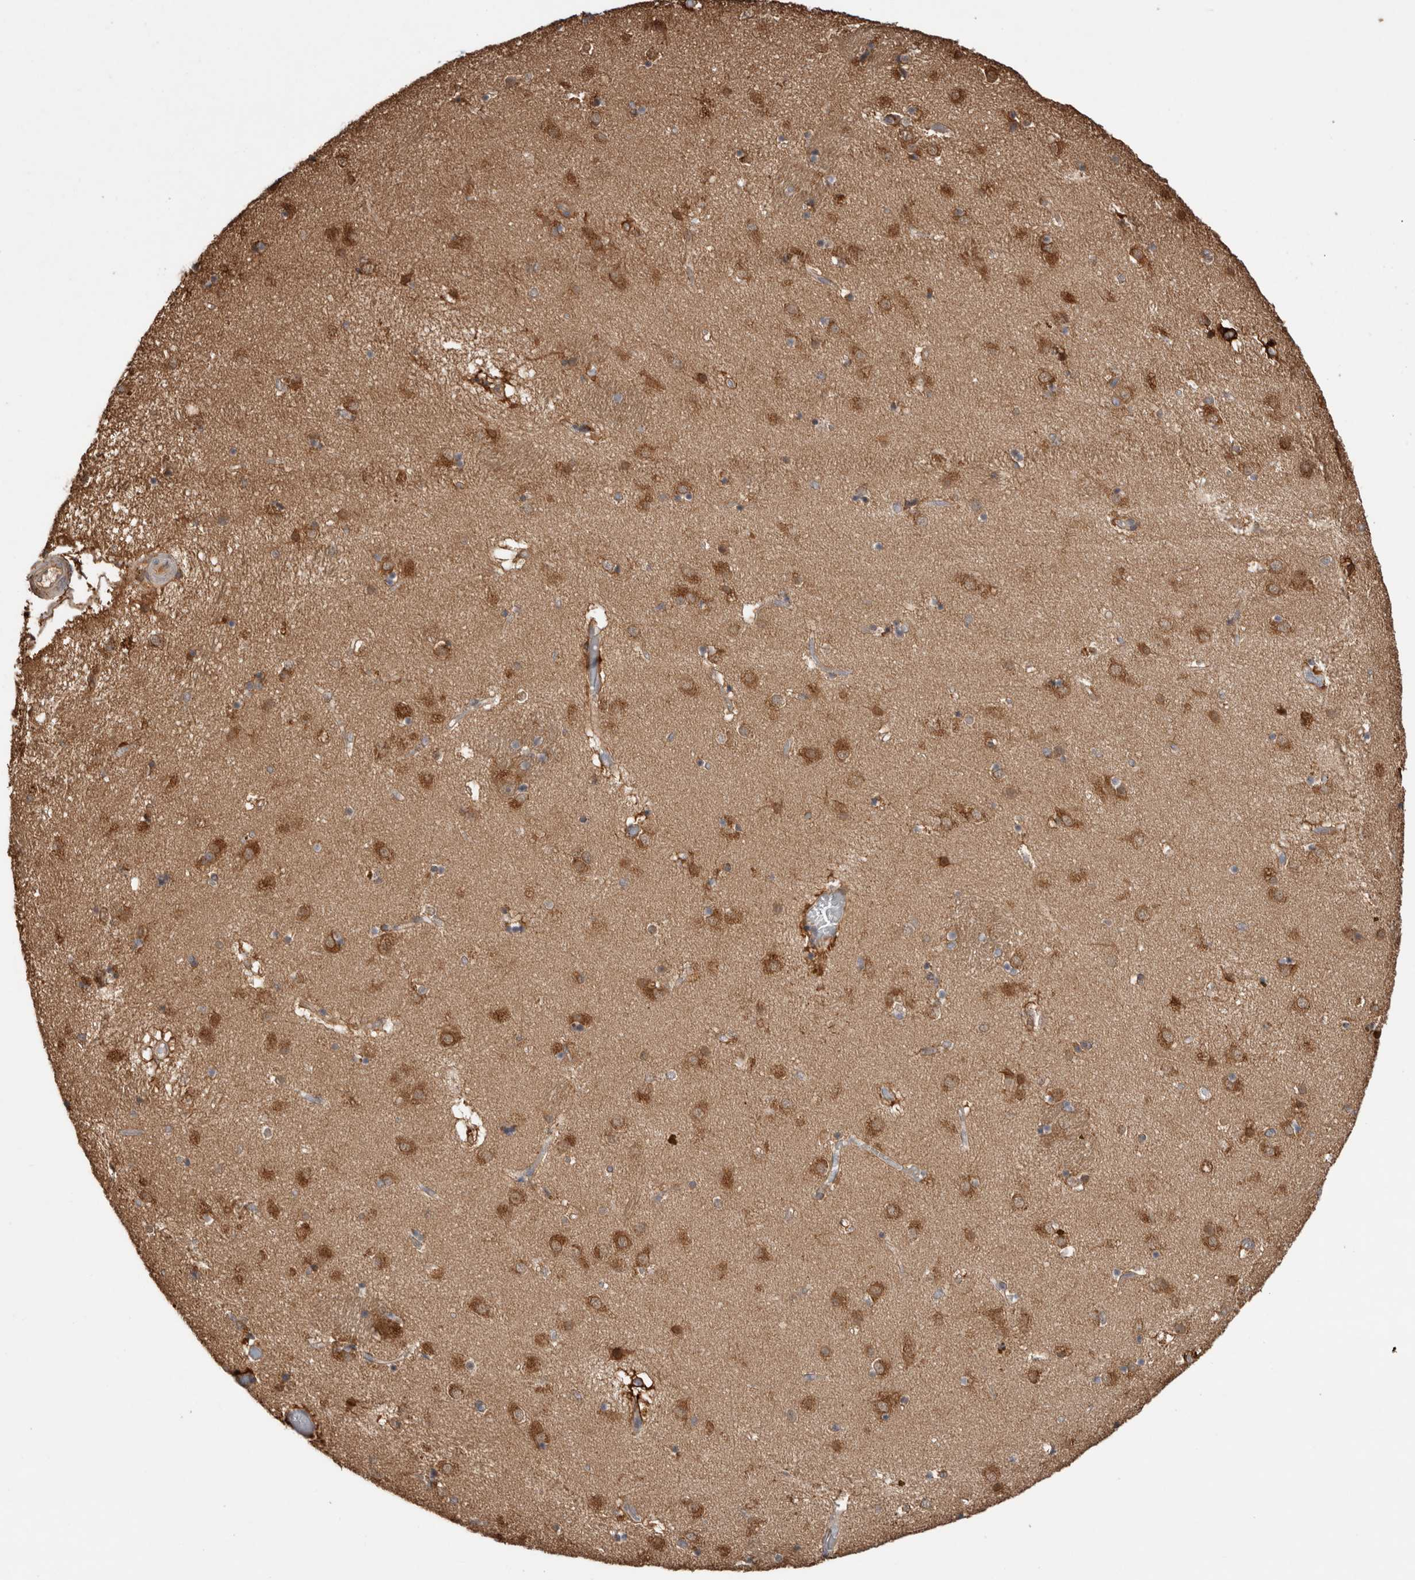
{"staining": {"intensity": "moderate", "quantity": "<25%", "location": "cytoplasmic/membranous"}, "tissue": "caudate", "cell_type": "Glial cells", "image_type": "normal", "snomed": [{"axis": "morphology", "description": "Normal tissue, NOS"}, {"axis": "topography", "description": "Lateral ventricle wall"}], "caption": "Immunohistochemical staining of normal human caudate reveals moderate cytoplasmic/membranous protein positivity in approximately <25% of glial cells.", "gene": "TRIM5", "patient": {"sex": "male", "age": 70}}